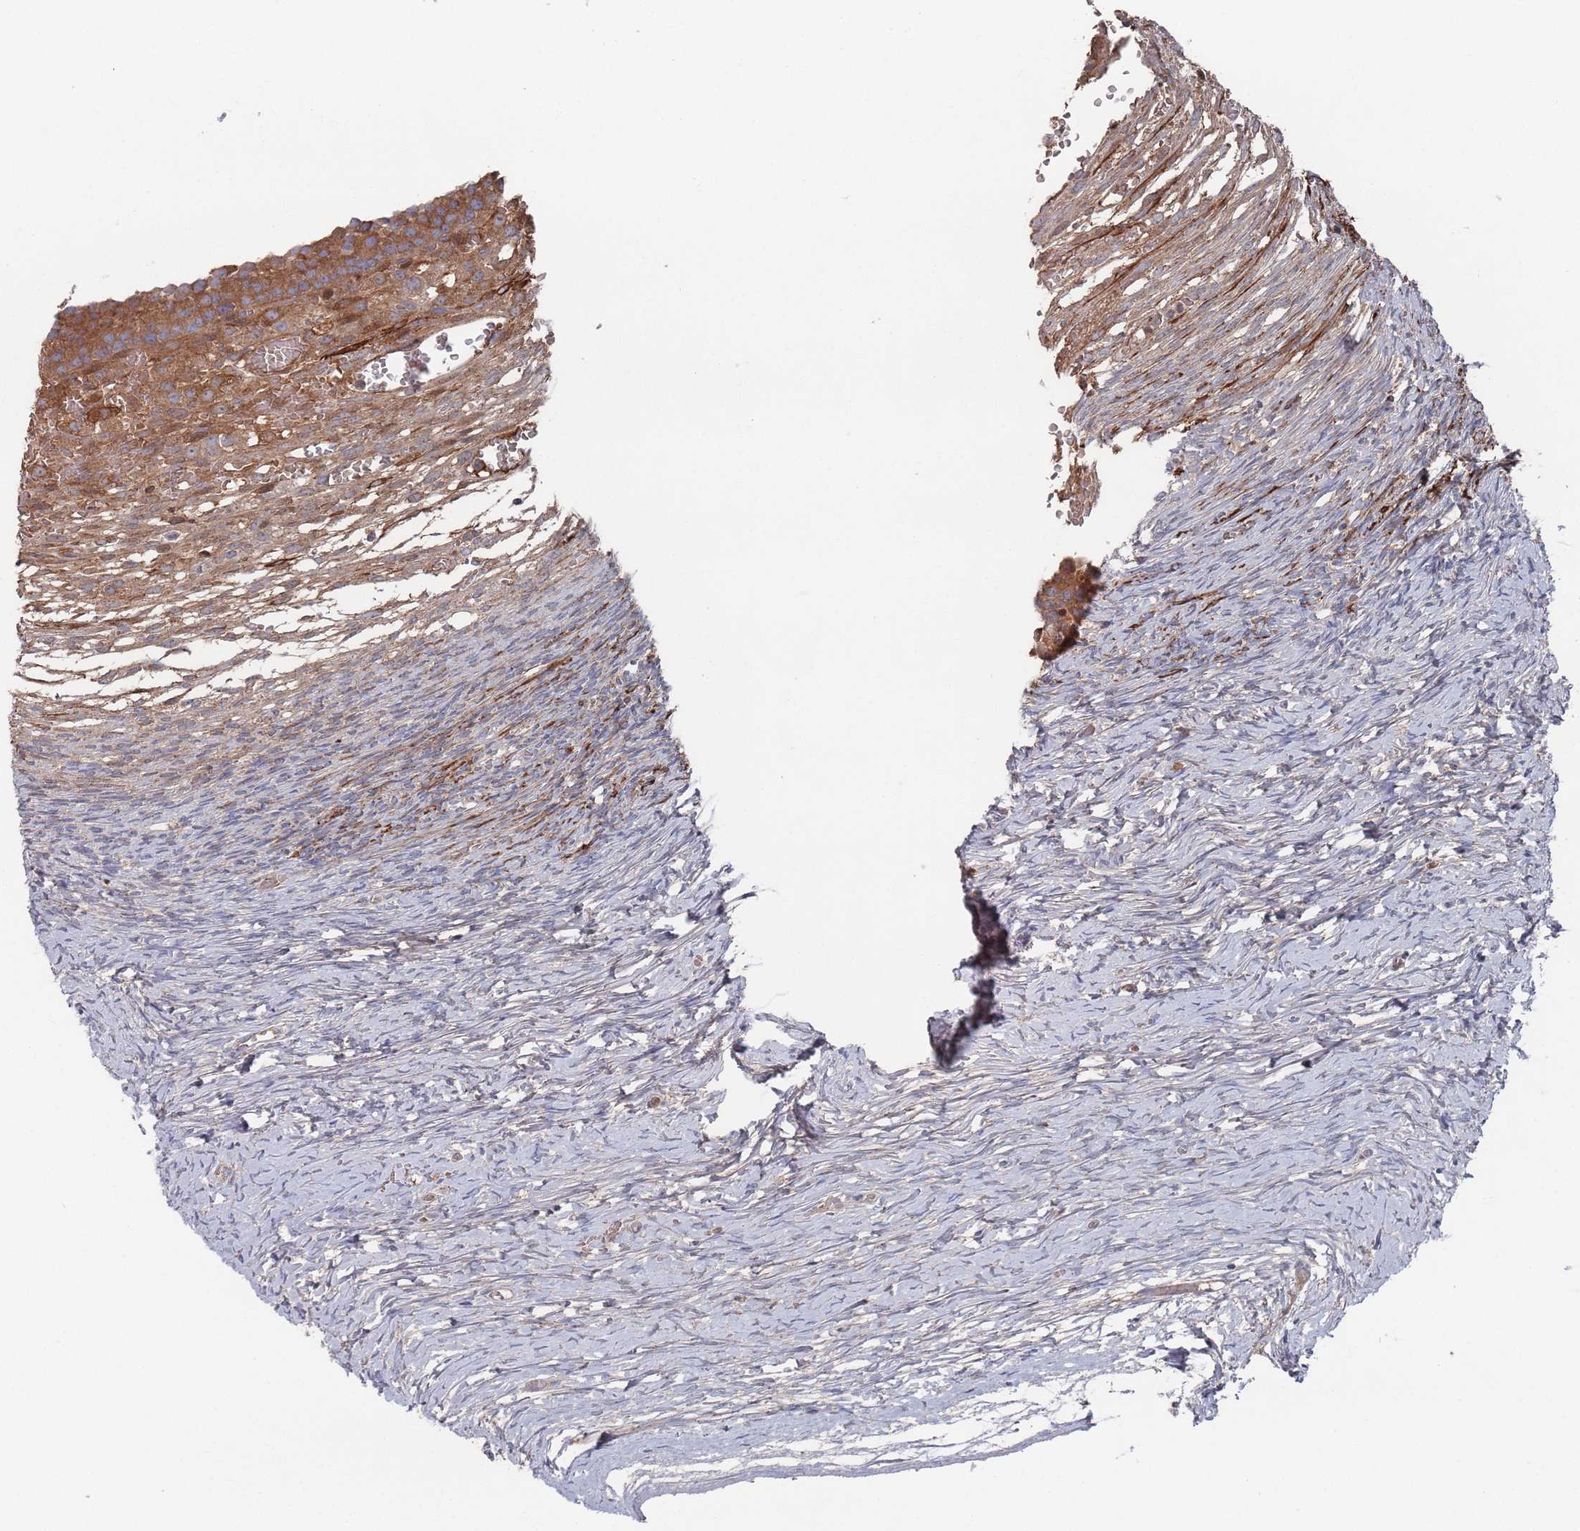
{"staining": {"intensity": "moderate", "quantity": ">75%", "location": "cytoplasmic/membranous"}, "tissue": "ovary", "cell_type": "Follicle cells", "image_type": "normal", "snomed": [{"axis": "morphology", "description": "Normal tissue, NOS"}, {"axis": "topography", "description": "Ovary"}], "caption": "Protein staining of unremarkable ovary demonstrates moderate cytoplasmic/membranous positivity in approximately >75% of follicle cells. (DAB = brown stain, brightfield microscopy at high magnification).", "gene": "PLEKHA4", "patient": {"sex": "female", "age": 39}}